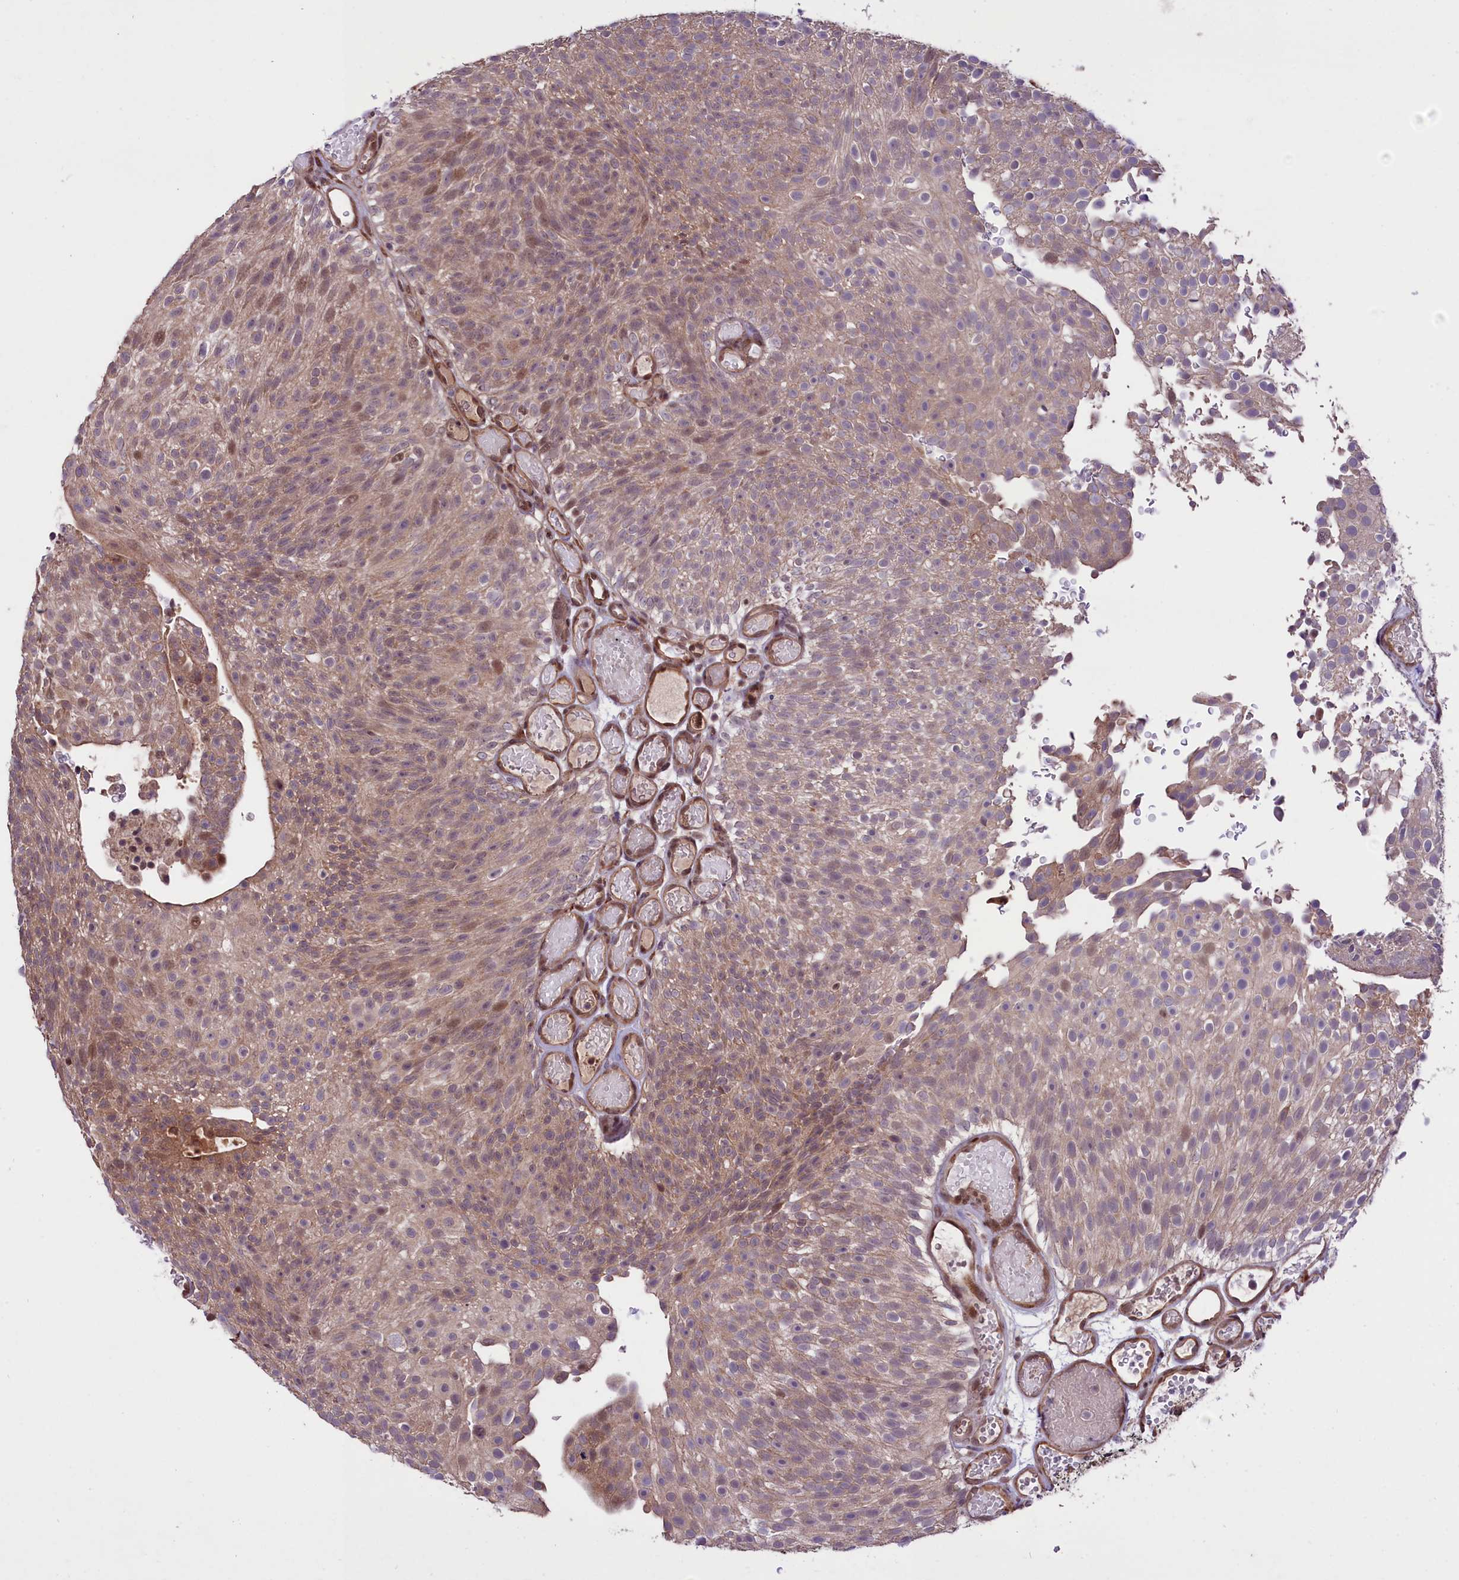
{"staining": {"intensity": "moderate", "quantity": "25%-75%", "location": "cytoplasmic/membranous,nuclear"}, "tissue": "urothelial cancer", "cell_type": "Tumor cells", "image_type": "cancer", "snomed": [{"axis": "morphology", "description": "Urothelial carcinoma, Low grade"}, {"axis": "topography", "description": "Urinary bladder"}], "caption": "About 25%-75% of tumor cells in low-grade urothelial carcinoma exhibit moderate cytoplasmic/membranous and nuclear protein expression as visualized by brown immunohistochemical staining.", "gene": "HDAC5", "patient": {"sex": "male", "age": 78}}